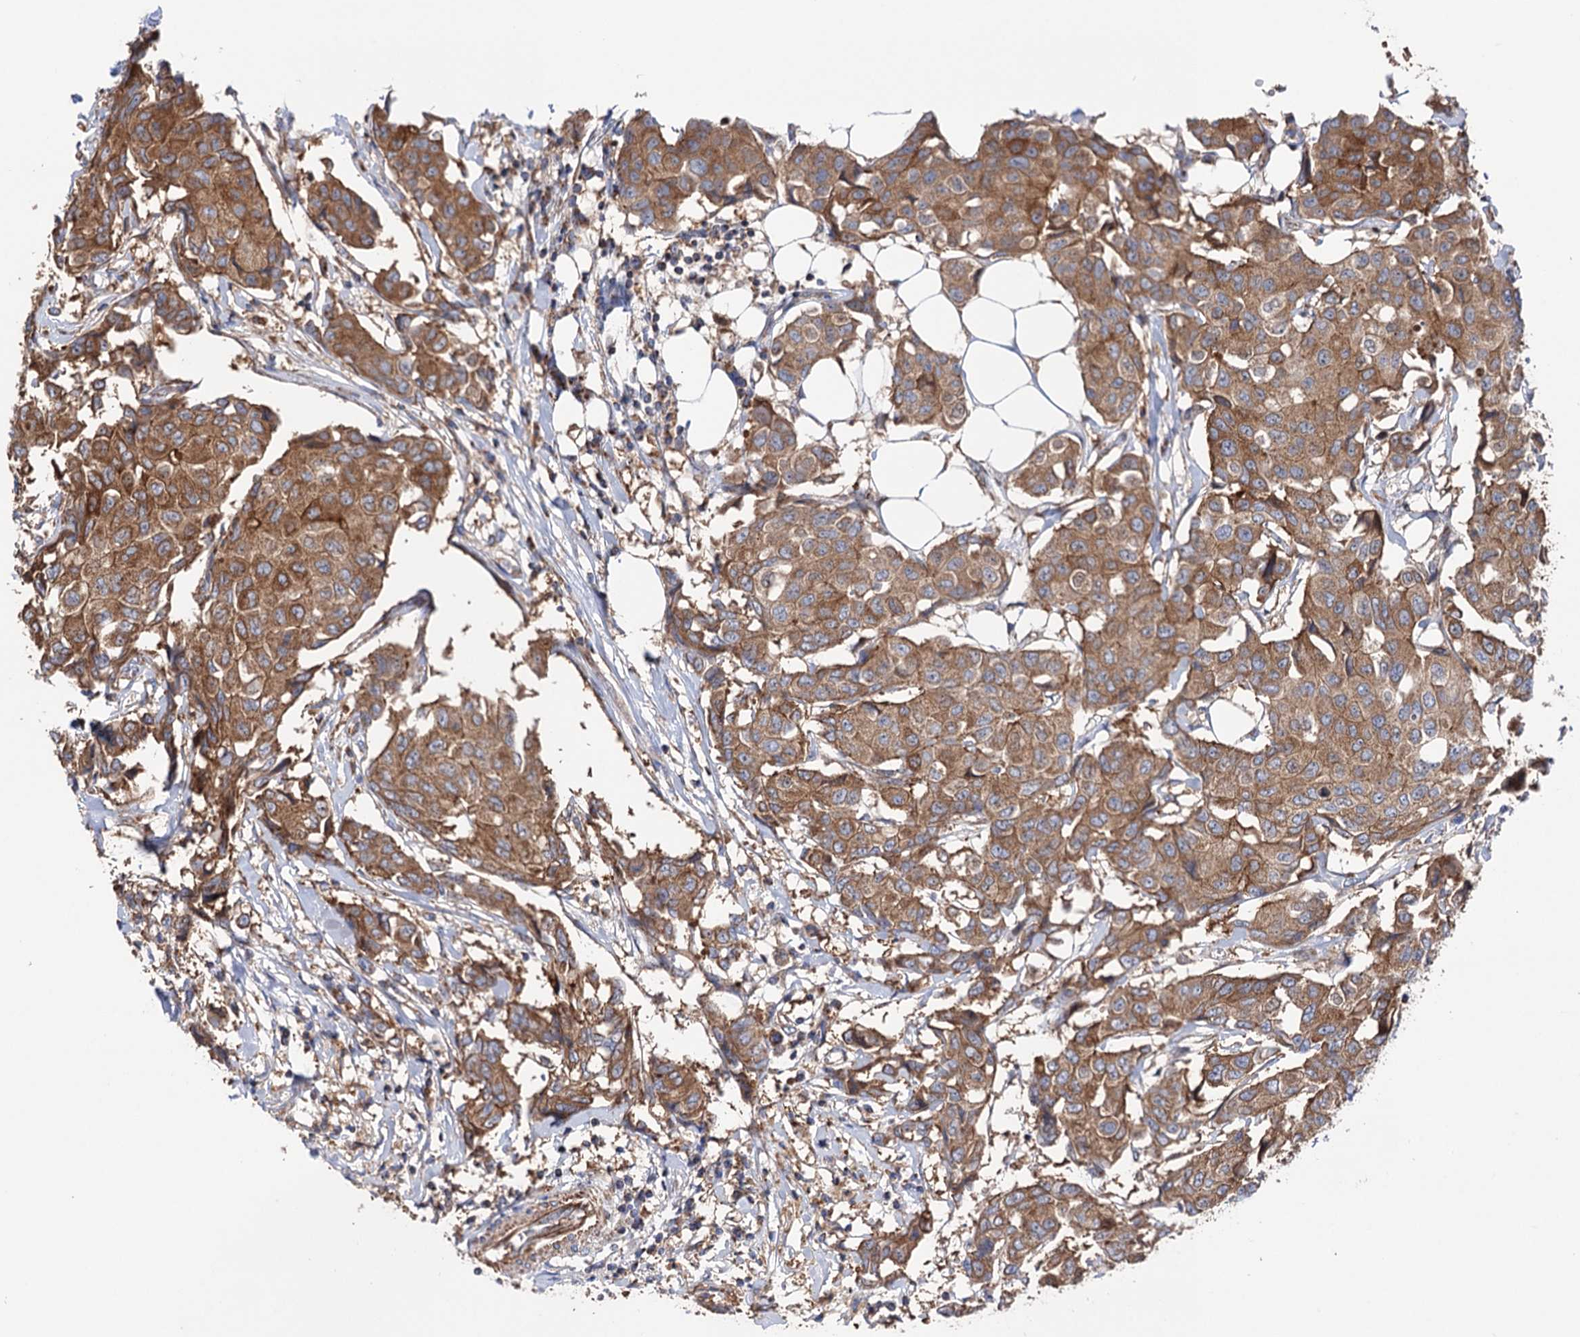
{"staining": {"intensity": "moderate", "quantity": ">75%", "location": "cytoplasmic/membranous"}, "tissue": "breast cancer", "cell_type": "Tumor cells", "image_type": "cancer", "snomed": [{"axis": "morphology", "description": "Duct carcinoma"}, {"axis": "topography", "description": "Breast"}], "caption": "Immunohistochemical staining of human invasive ductal carcinoma (breast) displays medium levels of moderate cytoplasmic/membranous protein positivity in approximately >75% of tumor cells. (Brightfield microscopy of DAB IHC at high magnification).", "gene": "SUCLA2", "patient": {"sex": "female", "age": 80}}